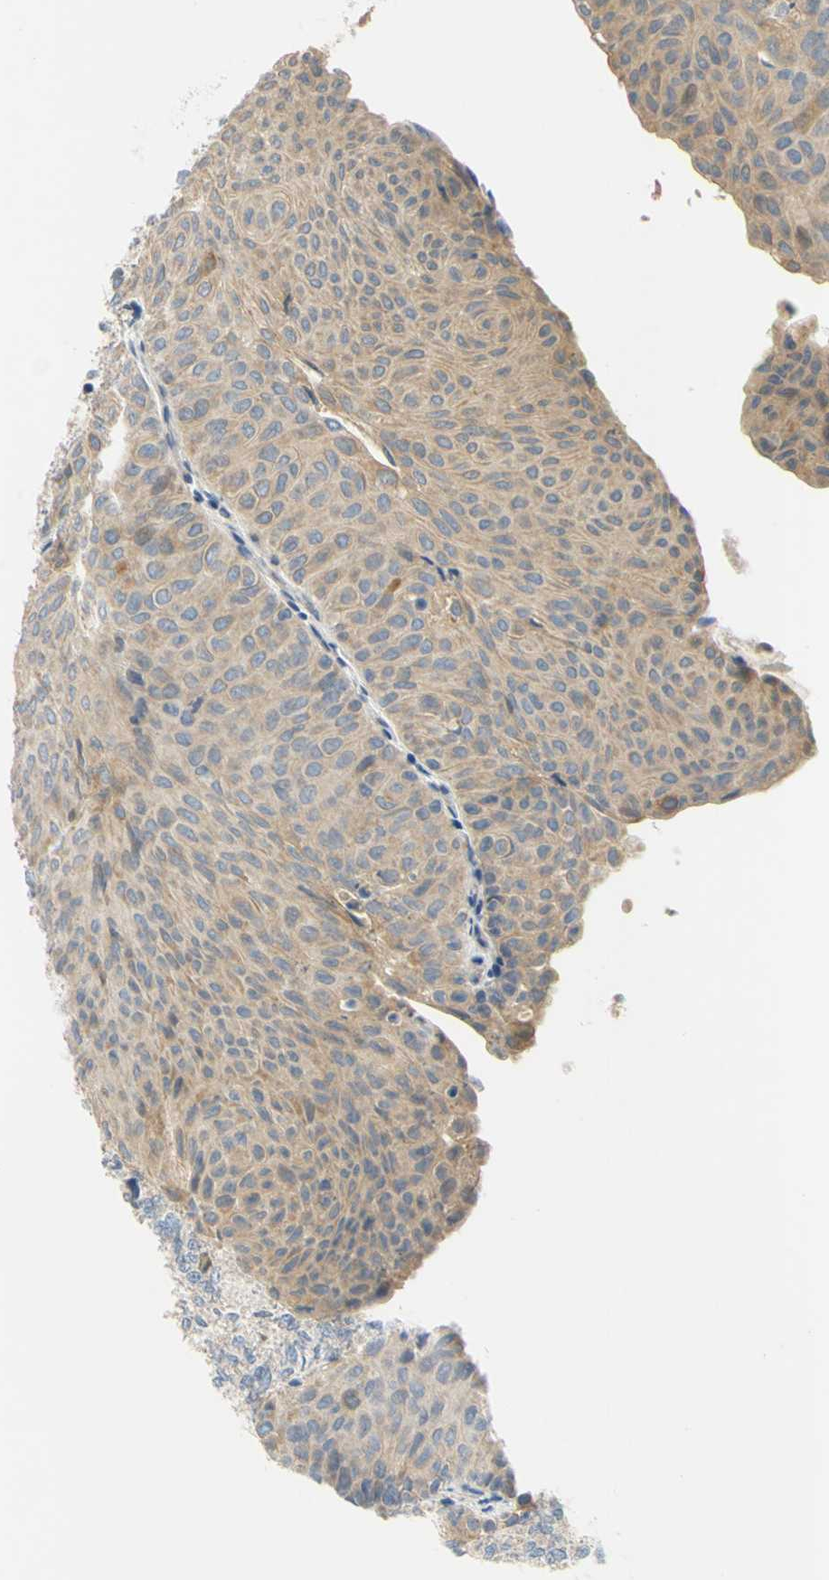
{"staining": {"intensity": "weak", "quantity": "25%-75%", "location": "cytoplasmic/membranous"}, "tissue": "urothelial cancer", "cell_type": "Tumor cells", "image_type": "cancer", "snomed": [{"axis": "morphology", "description": "Urothelial carcinoma, Low grade"}, {"axis": "topography", "description": "Urinary bladder"}], "caption": "A micrograph of low-grade urothelial carcinoma stained for a protein reveals weak cytoplasmic/membranous brown staining in tumor cells.", "gene": "CCNB2", "patient": {"sex": "male", "age": 78}}